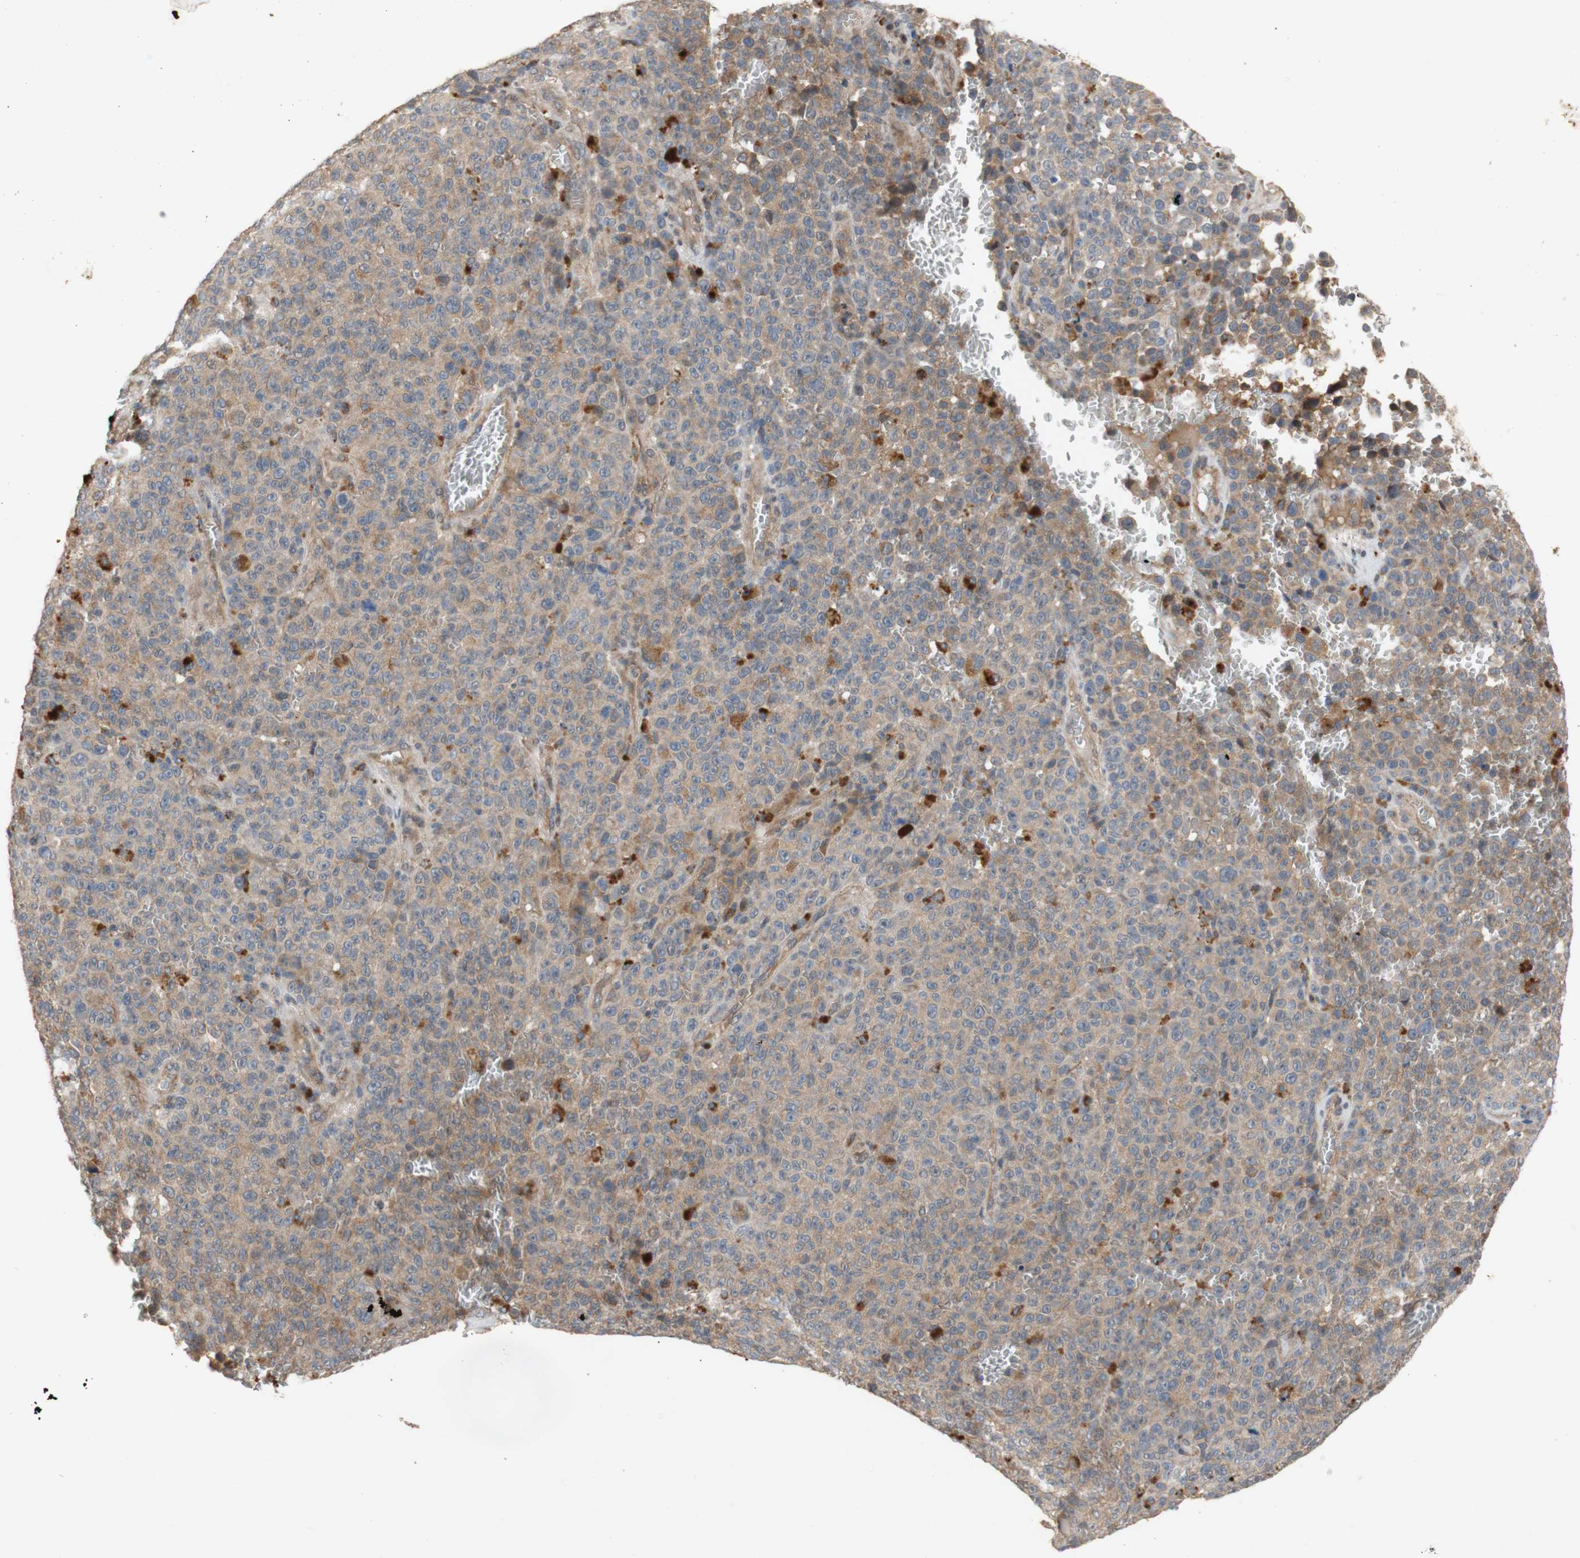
{"staining": {"intensity": "moderate", "quantity": ">75%", "location": "cytoplasmic/membranous"}, "tissue": "melanoma", "cell_type": "Tumor cells", "image_type": "cancer", "snomed": [{"axis": "morphology", "description": "Malignant melanoma, NOS"}, {"axis": "topography", "description": "Skin"}], "caption": "Immunohistochemical staining of human malignant melanoma reveals medium levels of moderate cytoplasmic/membranous positivity in about >75% of tumor cells. (Brightfield microscopy of DAB IHC at high magnification).", "gene": "PKN1", "patient": {"sex": "female", "age": 82}}